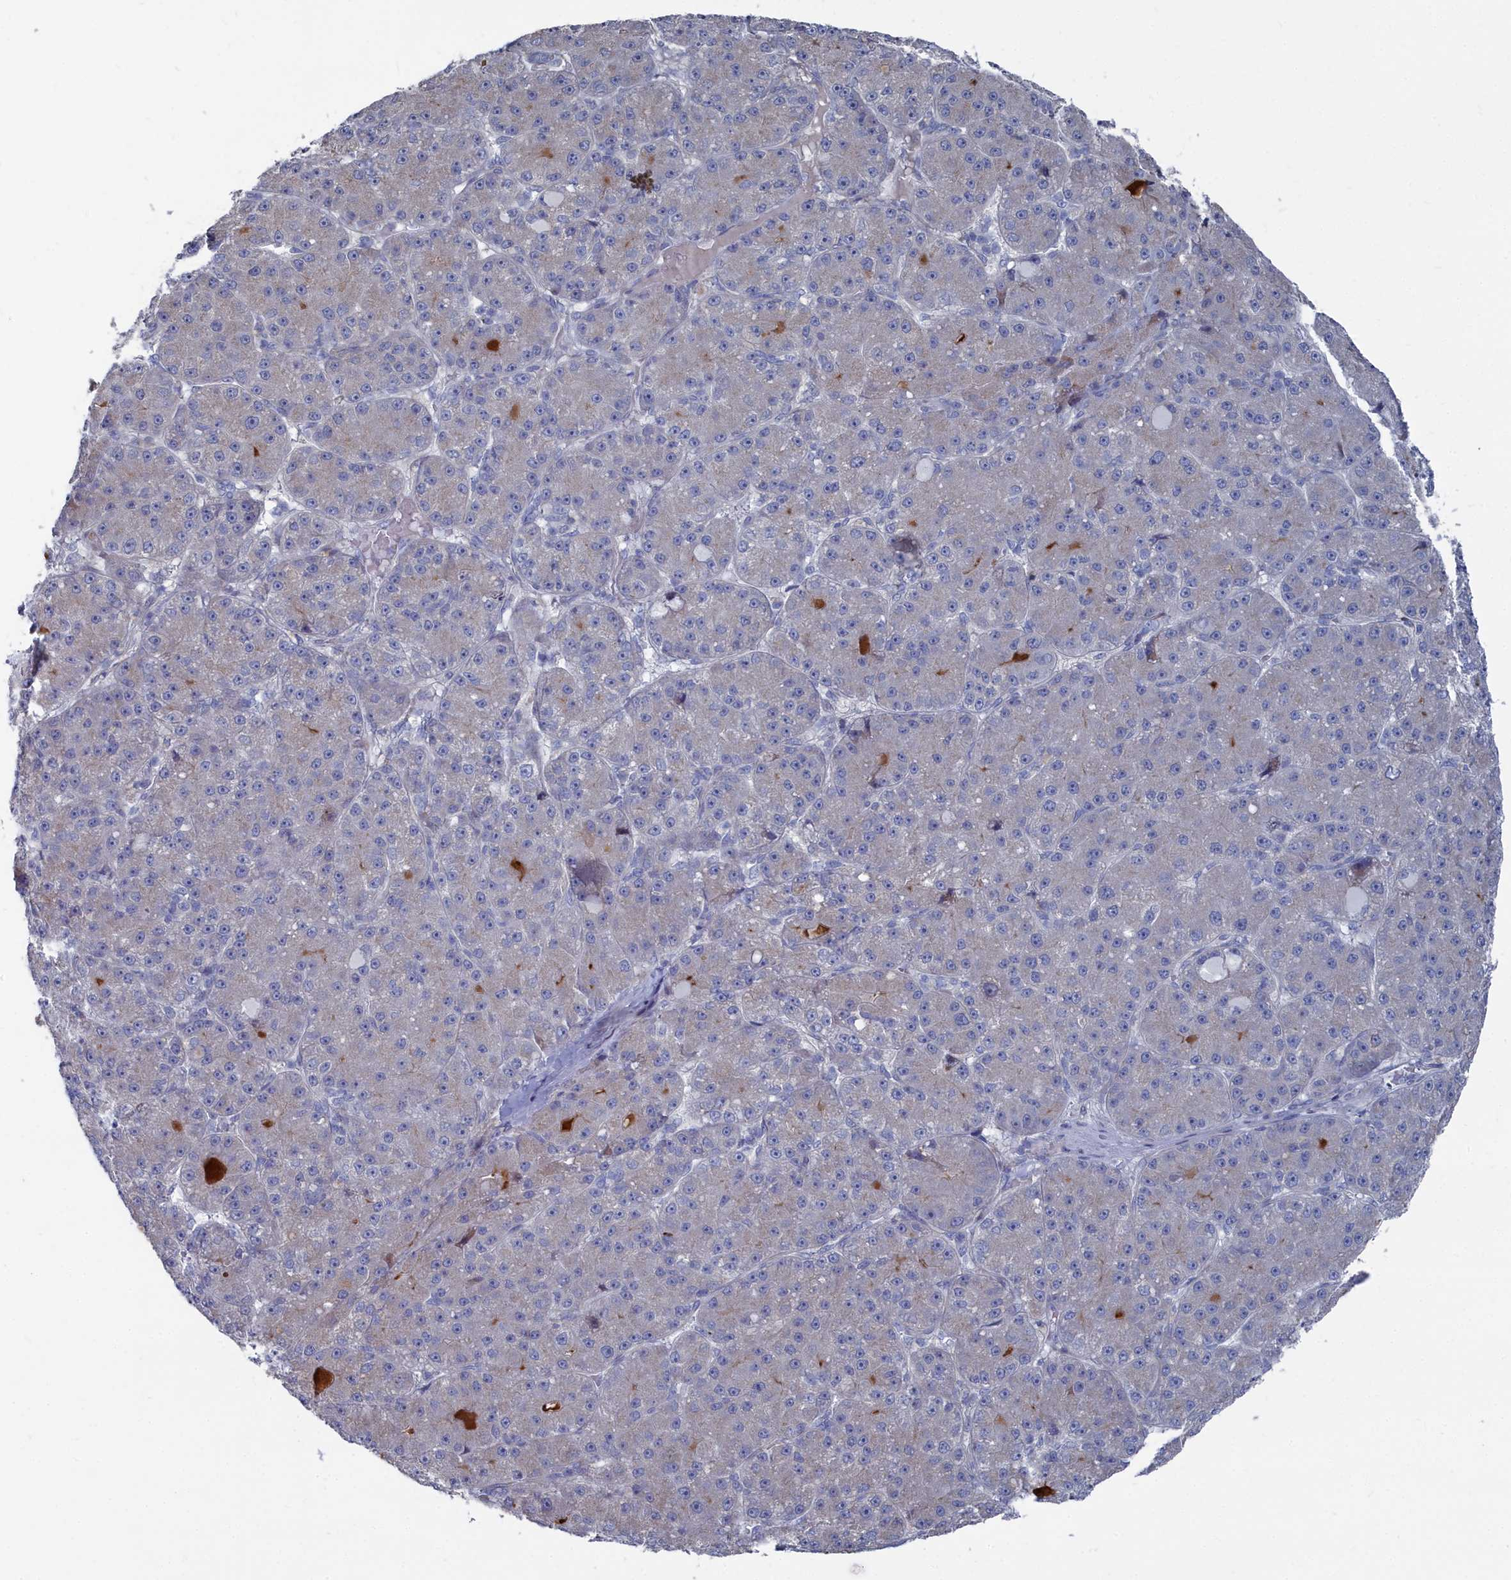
{"staining": {"intensity": "weak", "quantity": "<25%", "location": "cytoplasmic/membranous"}, "tissue": "liver cancer", "cell_type": "Tumor cells", "image_type": "cancer", "snomed": [{"axis": "morphology", "description": "Carcinoma, Hepatocellular, NOS"}, {"axis": "topography", "description": "Liver"}], "caption": "Immunohistochemistry image of liver cancer (hepatocellular carcinoma) stained for a protein (brown), which reveals no positivity in tumor cells.", "gene": "SHISAL2A", "patient": {"sex": "male", "age": 67}}